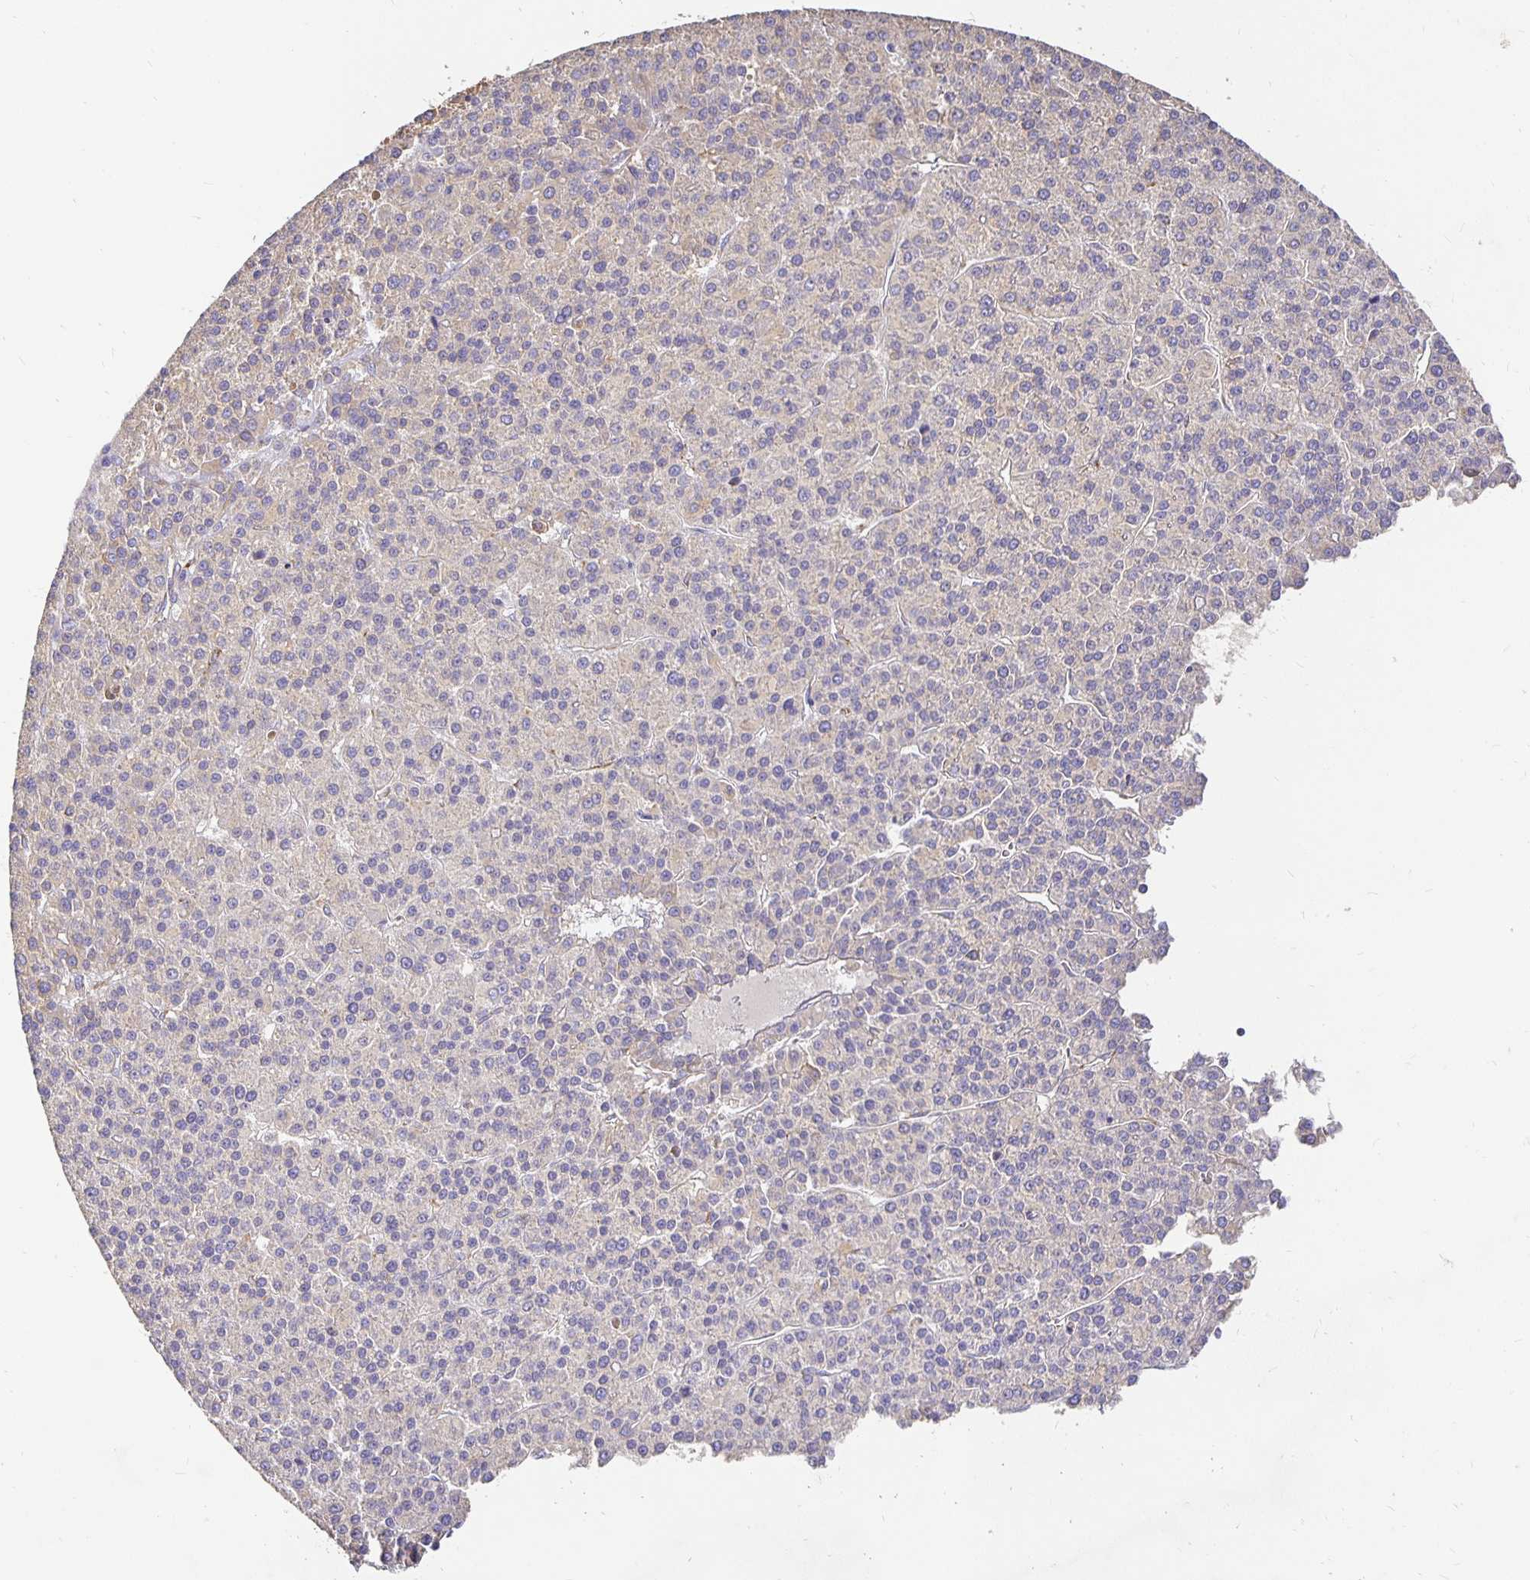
{"staining": {"intensity": "negative", "quantity": "none", "location": "none"}, "tissue": "liver cancer", "cell_type": "Tumor cells", "image_type": "cancer", "snomed": [{"axis": "morphology", "description": "Carcinoma, Hepatocellular, NOS"}, {"axis": "topography", "description": "Liver"}], "caption": "Tumor cells show no significant positivity in liver cancer.", "gene": "PLOD1", "patient": {"sex": "female", "age": 58}}